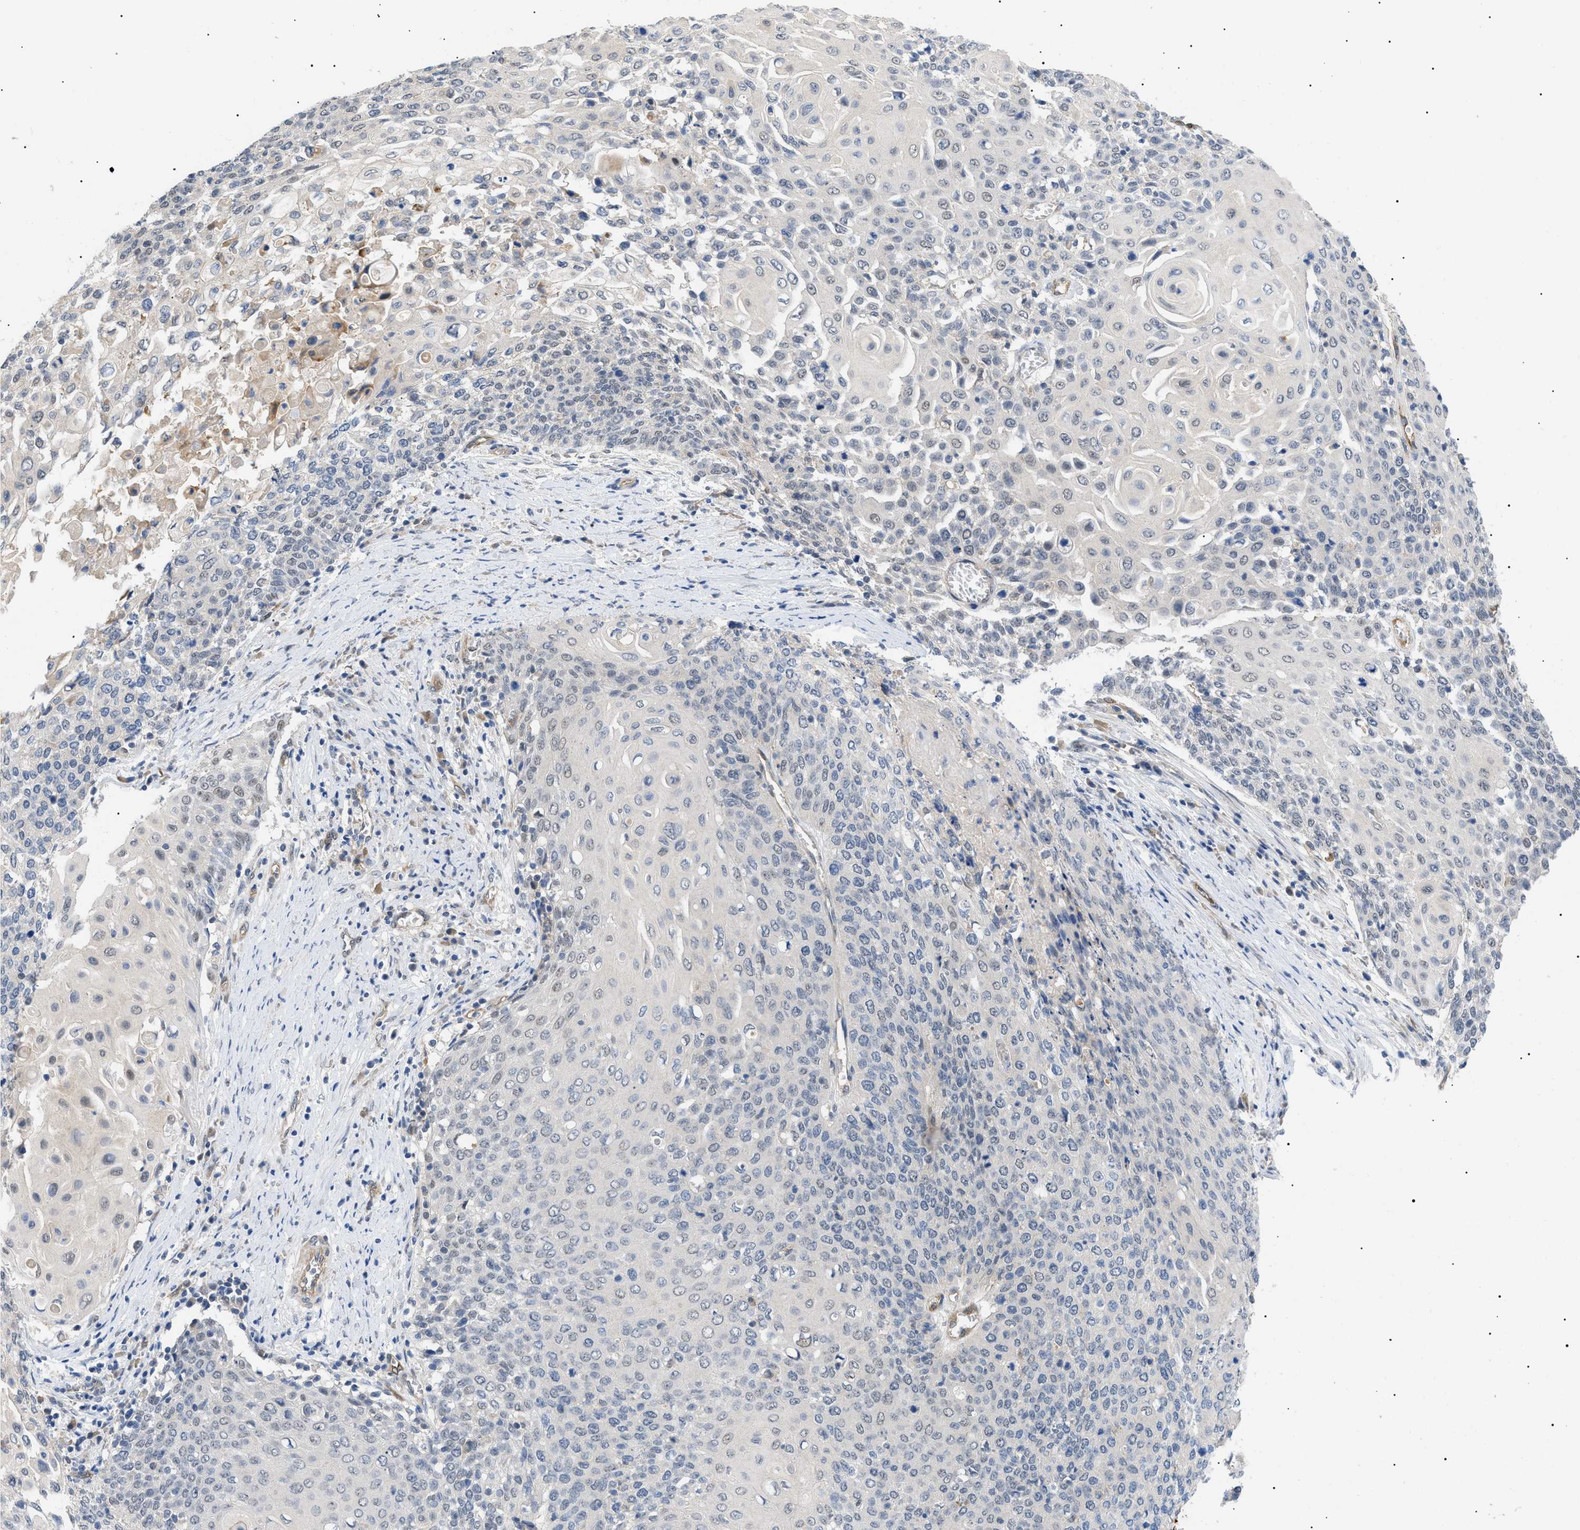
{"staining": {"intensity": "weak", "quantity": "<25%", "location": "nuclear"}, "tissue": "cervical cancer", "cell_type": "Tumor cells", "image_type": "cancer", "snomed": [{"axis": "morphology", "description": "Squamous cell carcinoma, NOS"}, {"axis": "topography", "description": "Cervix"}], "caption": "A high-resolution photomicrograph shows immunohistochemistry staining of squamous cell carcinoma (cervical), which shows no significant expression in tumor cells. (Brightfield microscopy of DAB IHC at high magnification).", "gene": "CRCP", "patient": {"sex": "female", "age": 39}}